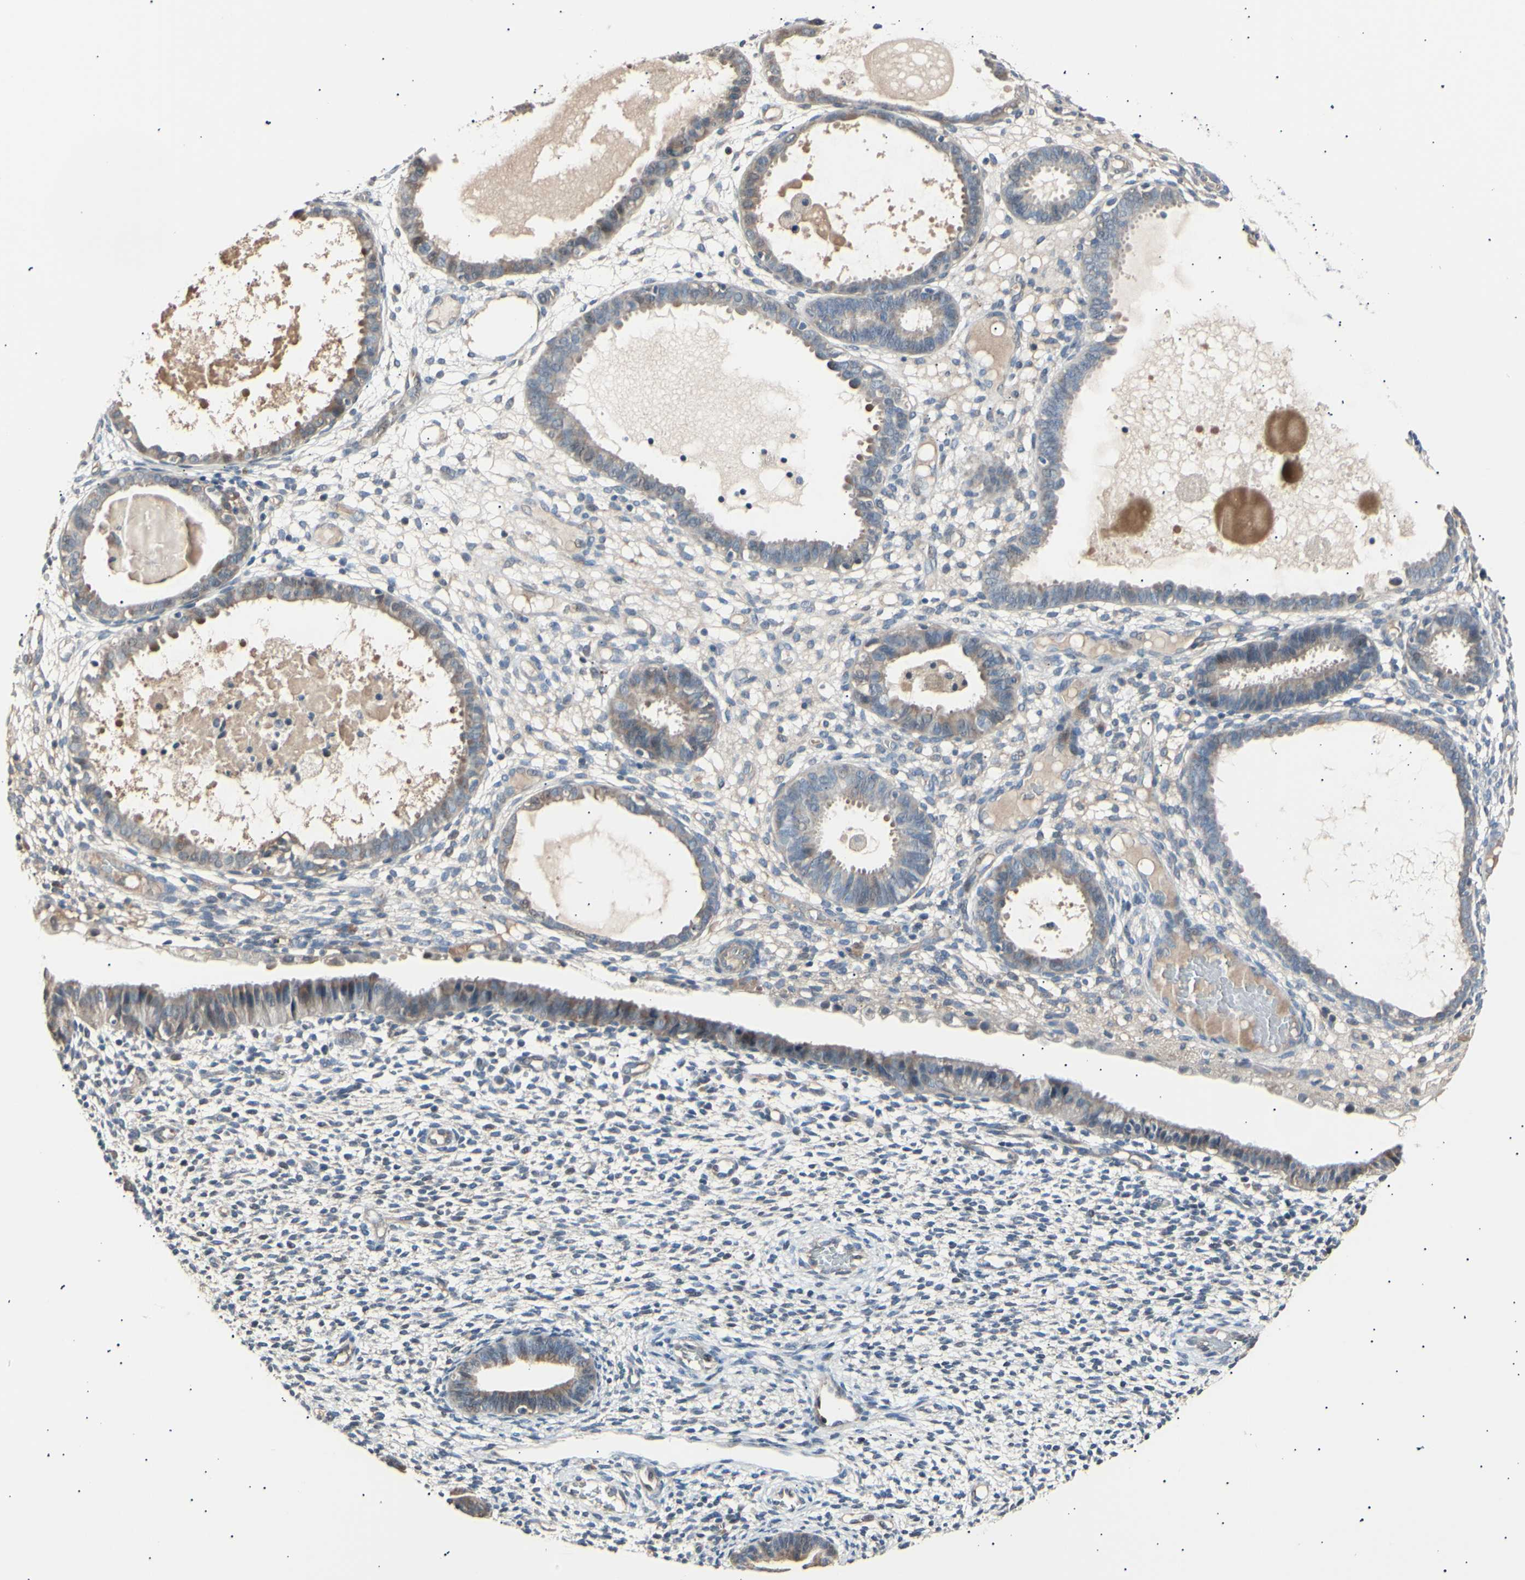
{"staining": {"intensity": "negative", "quantity": "none", "location": "none"}, "tissue": "endometrium", "cell_type": "Cells in endometrial stroma", "image_type": "normal", "snomed": [{"axis": "morphology", "description": "Normal tissue, NOS"}, {"axis": "topography", "description": "Endometrium"}], "caption": "Cells in endometrial stroma show no significant expression in normal endometrium. Nuclei are stained in blue.", "gene": "LDLR", "patient": {"sex": "female", "age": 61}}